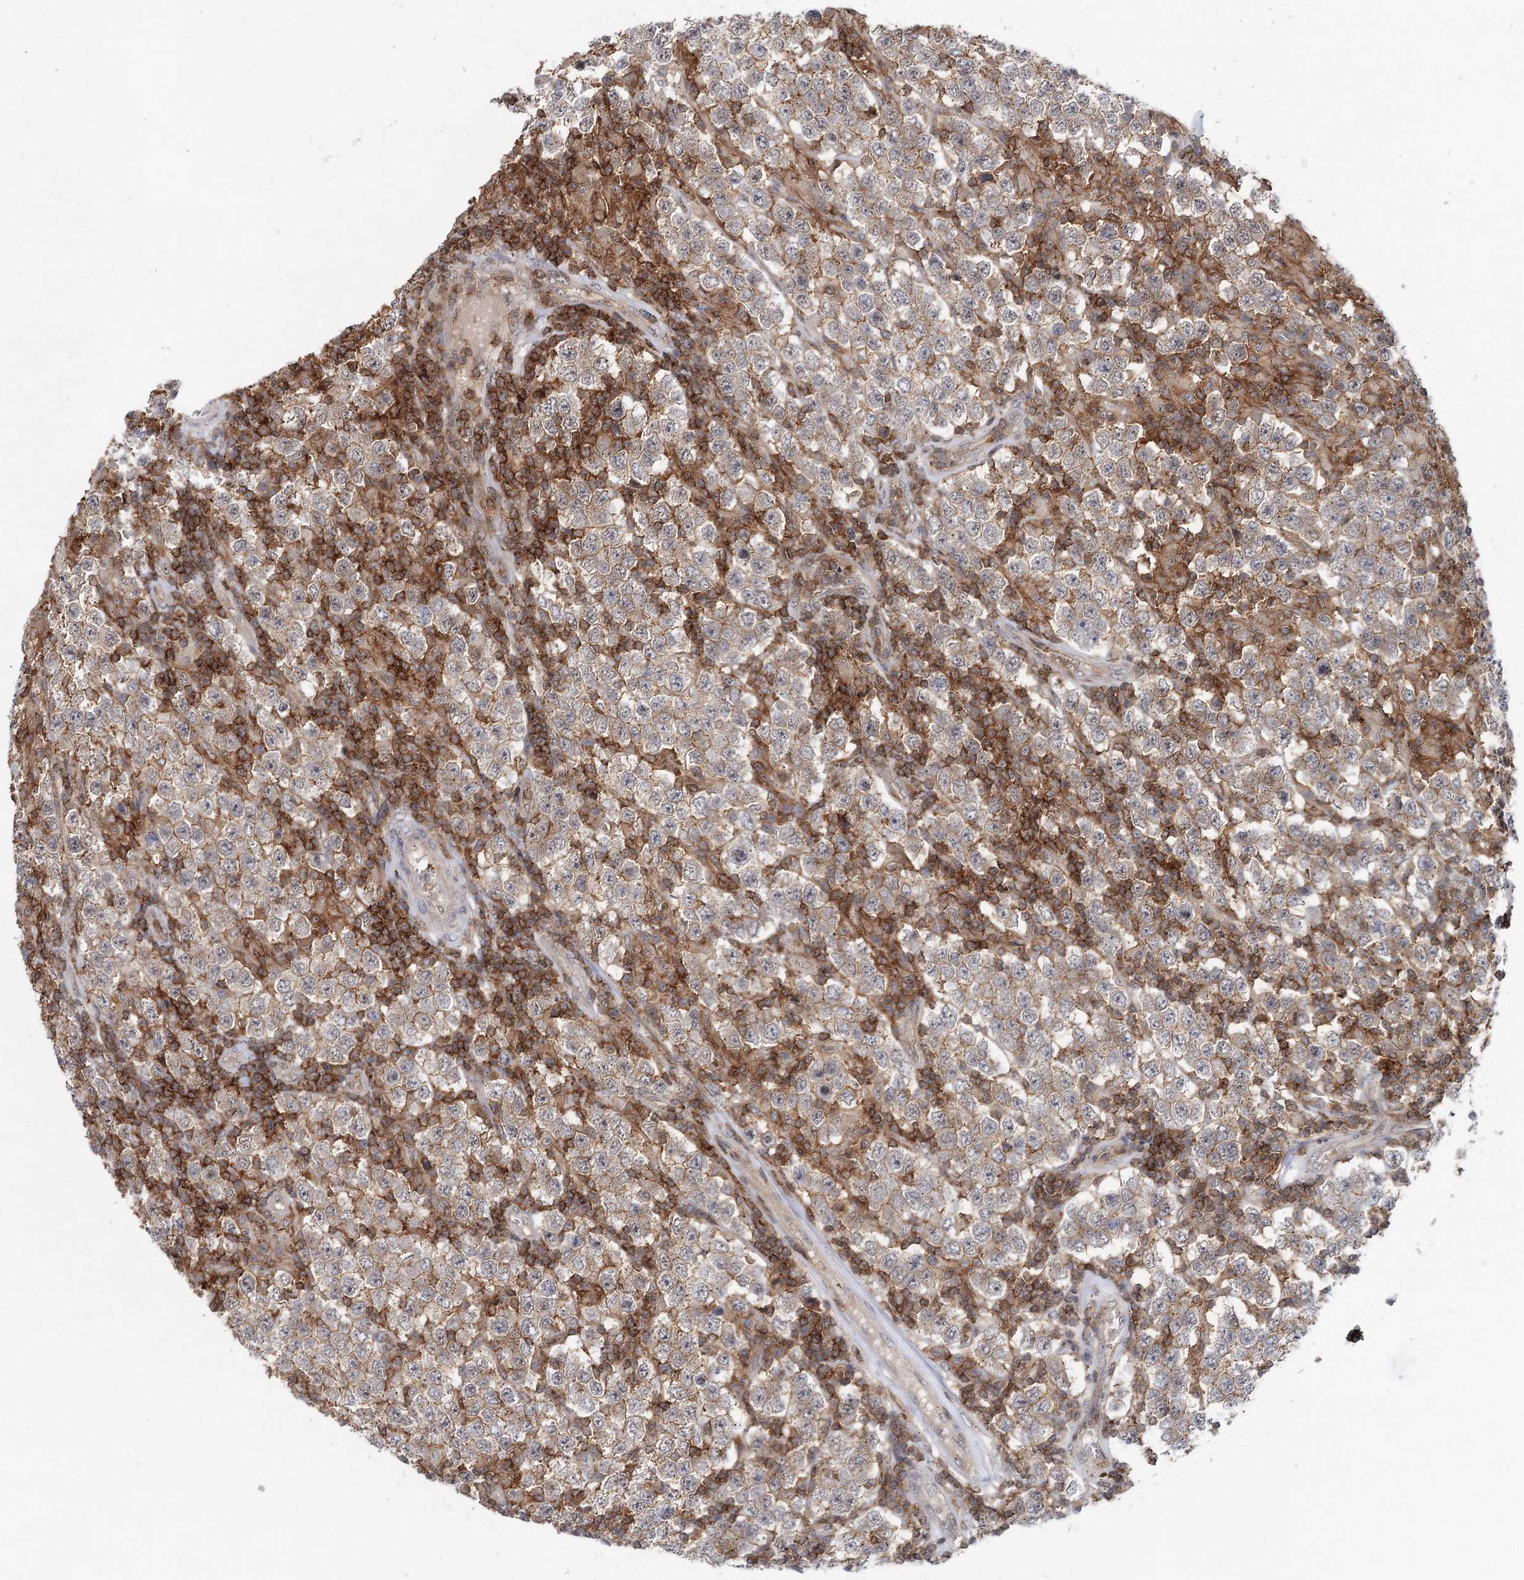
{"staining": {"intensity": "negative", "quantity": "none", "location": "none"}, "tissue": "testis cancer", "cell_type": "Tumor cells", "image_type": "cancer", "snomed": [{"axis": "morphology", "description": "Normal tissue, NOS"}, {"axis": "morphology", "description": "Urothelial carcinoma, High grade"}, {"axis": "morphology", "description": "Seminoma, NOS"}, {"axis": "morphology", "description": "Carcinoma, Embryonal, NOS"}, {"axis": "topography", "description": "Urinary bladder"}, {"axis": "topography", "description": "Testis"}], "caption": "Immunohistochemistry photomicrograph of testis embryonal carcinoma stained for a protein (brown), which reveals no positivity in tumor cells.", "gene": "CDC42SE2", "patient": {"sex": "male", "age": 41}}